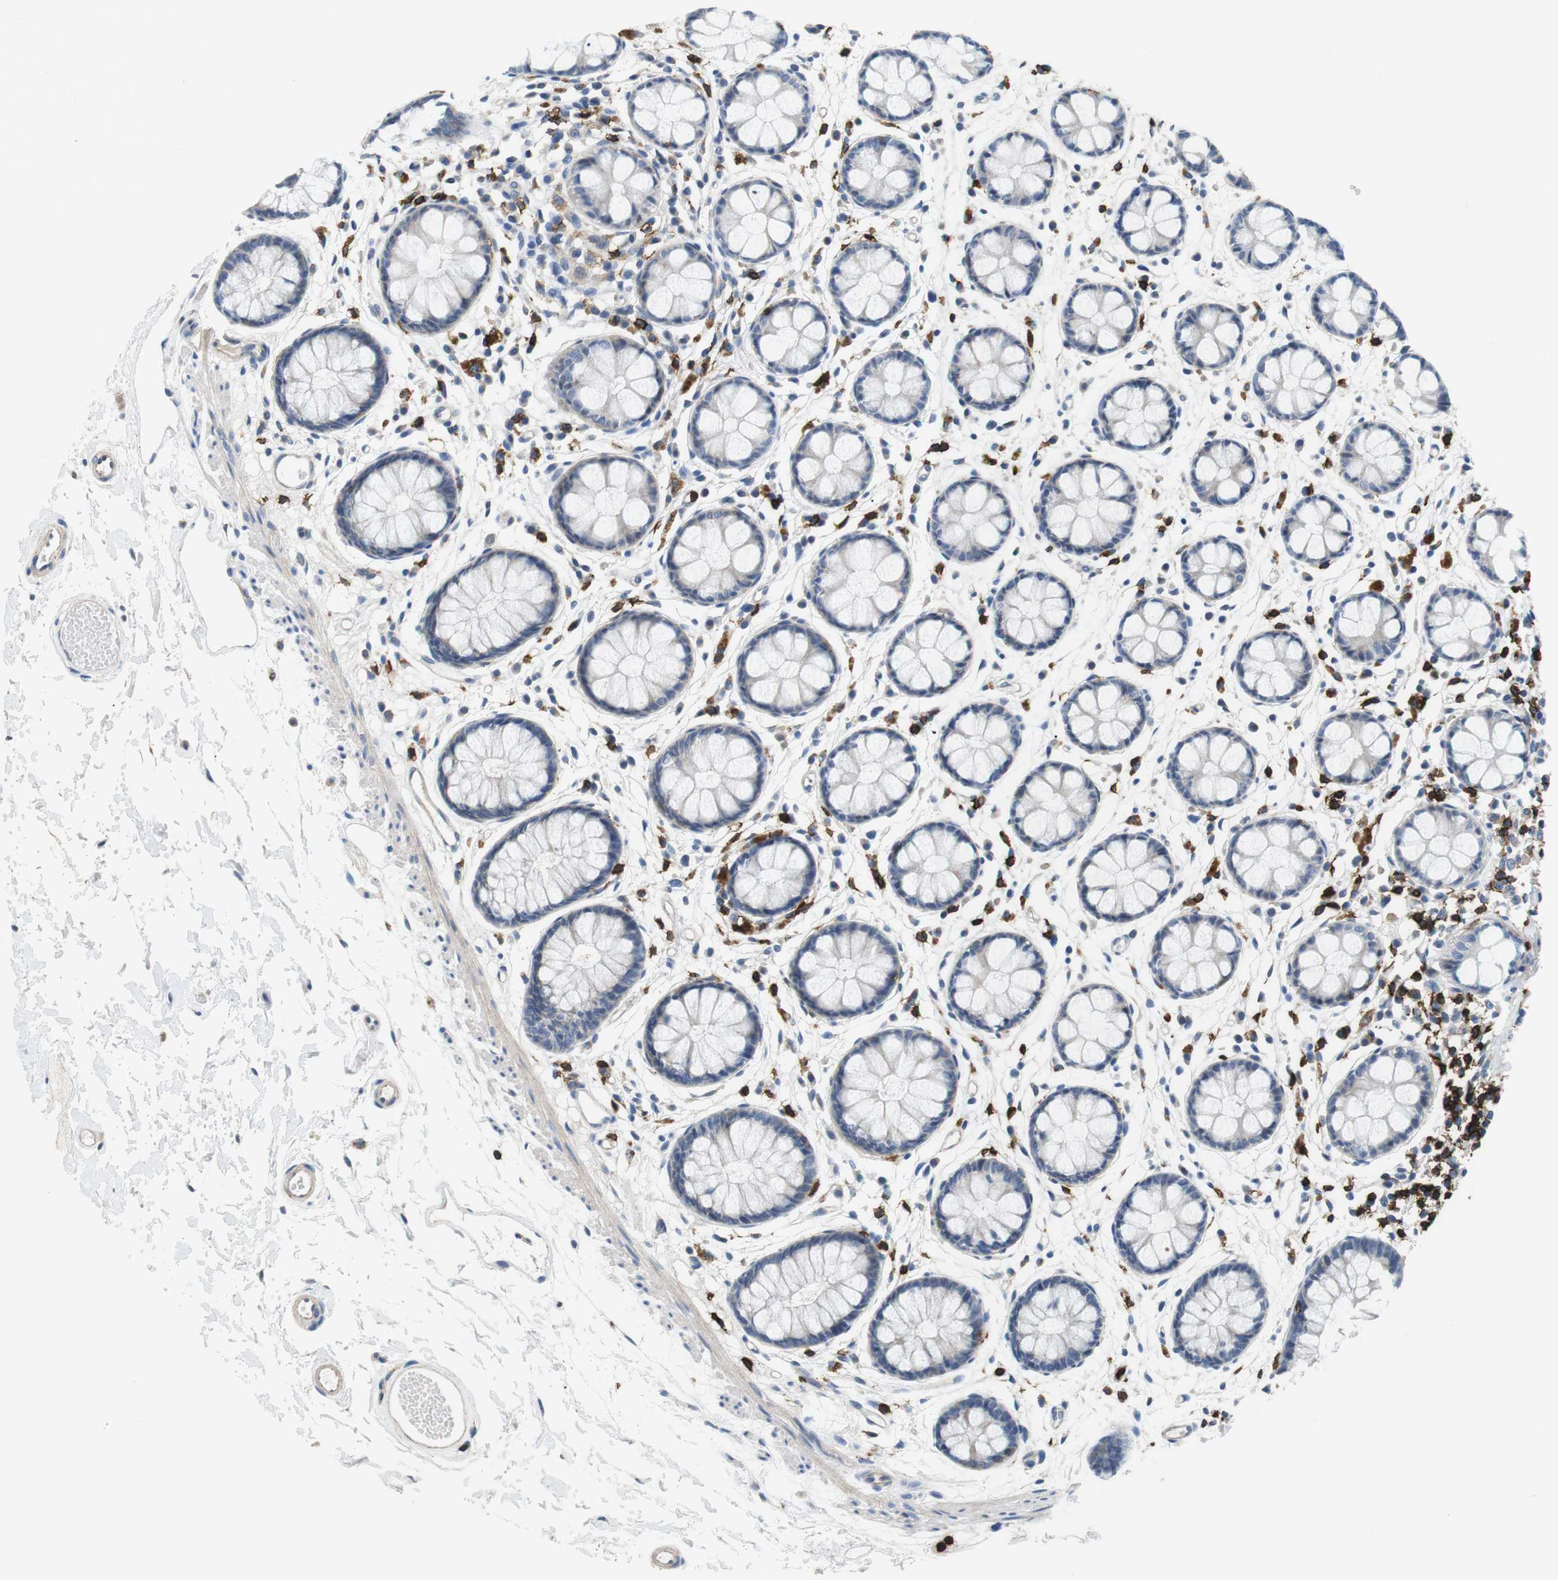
{"staining": {"intensity": "negative", "quantity": "none", "location": "none"}, "tissue": "rectum", "cell_type": "Glandular cells", "image_type": "normal", "snomed": [{"axis": "morphology", "description": "Normal tissue, NOS"}, {"axis": "topography", "description": "Rectum"}], "caption": "This is an immunohistochemistry image of benign rectum. There is no positivity in glandular cells.", "gene": "CD6", "patient": {"sex": "female", "age": 66}}